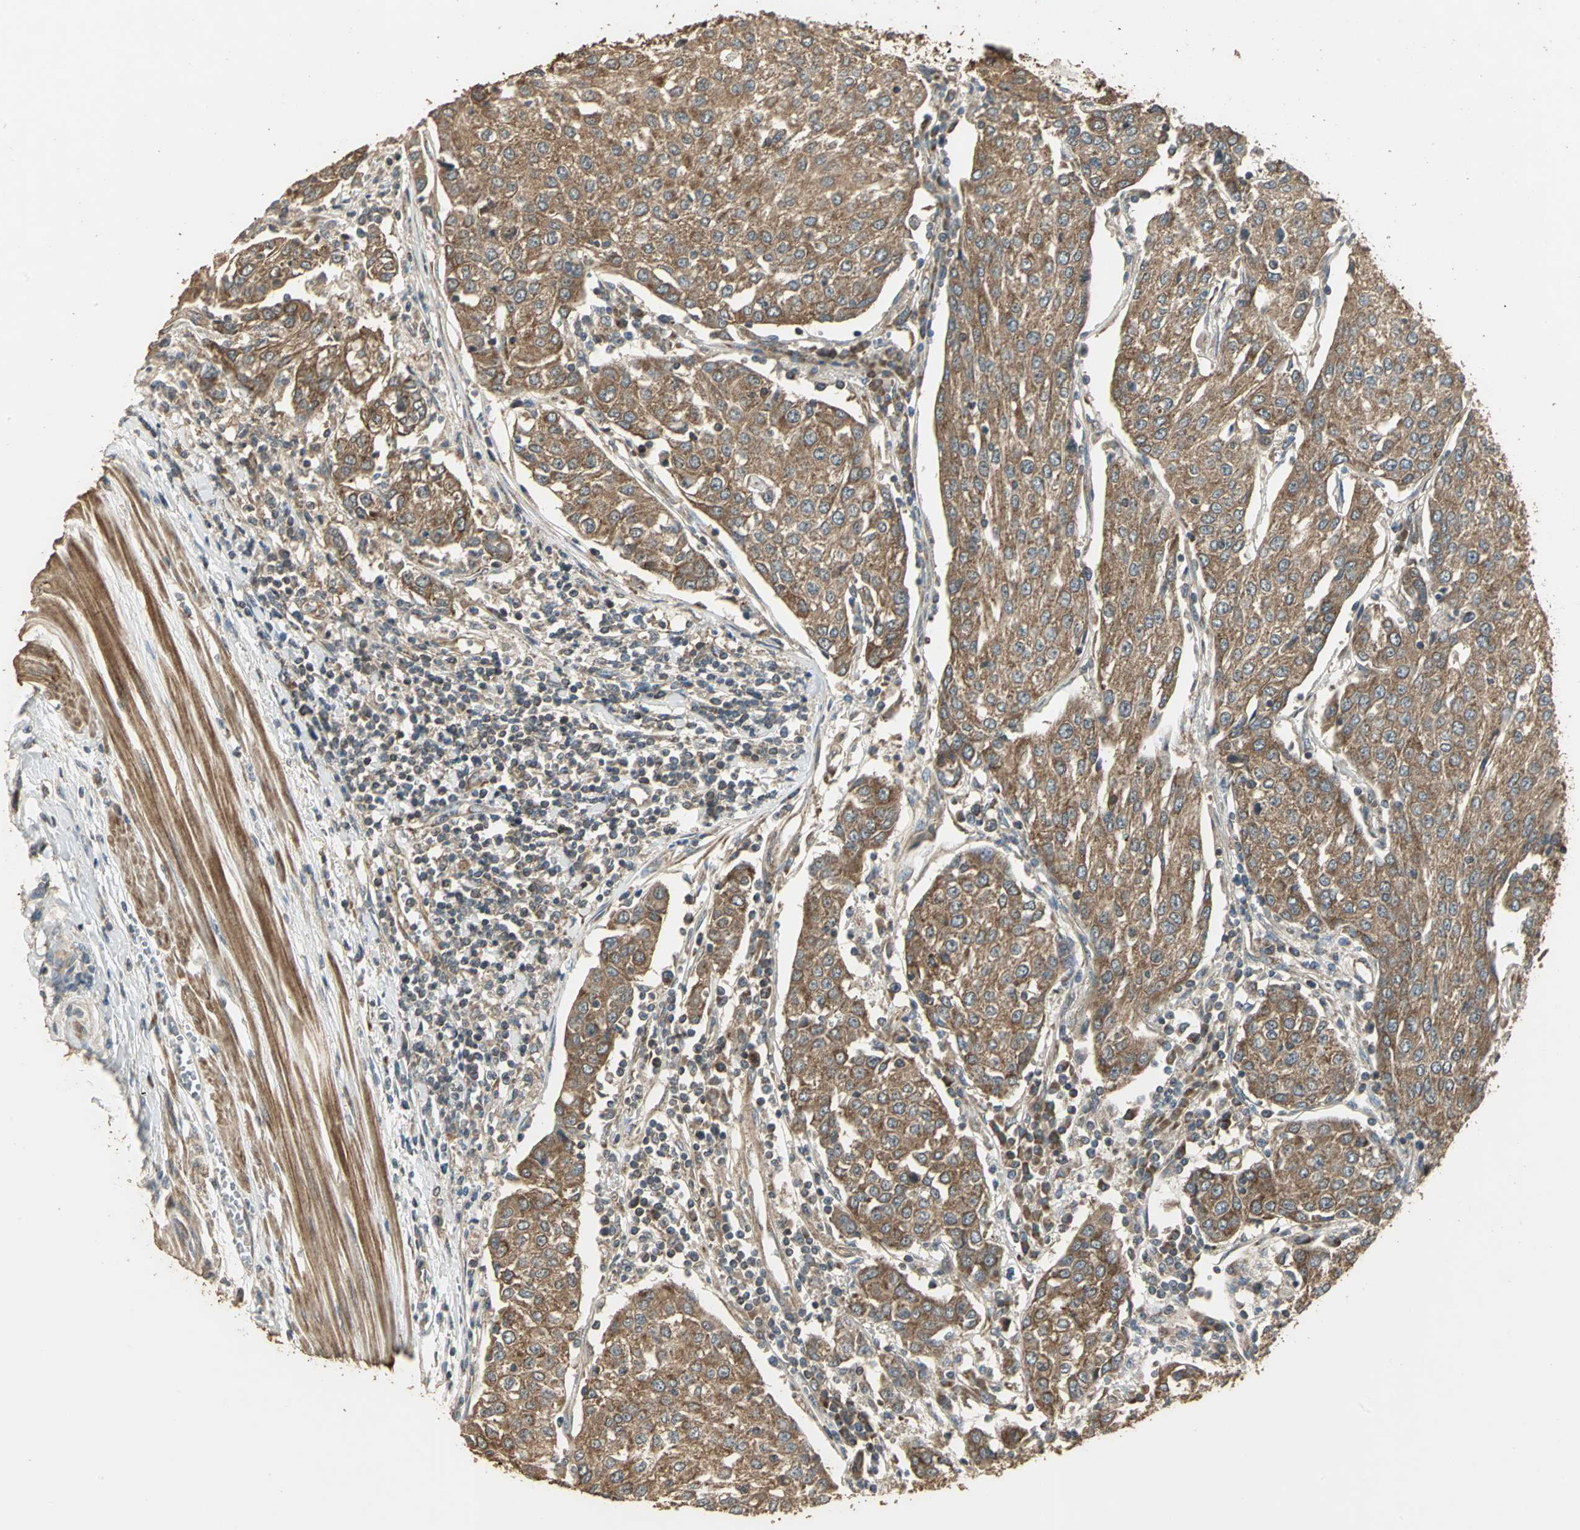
{"staining": {"intensity": "strong", "quantity": ">75%", "location": "cytoplasmic/membranous"}, "tissue": "urothelial cancer", "cell_type": "Tumor cells", "image_type": "cancer", "snomed": [{"axis": "morphology", "description": "Urothelial carcinoma, High grade"}, {"axis": "topography", "description": "Urinary bladder"}], "caption": "Strong cytoplasmic/membranous positivity is identified in about >75% of tumor cells in urothelial carcinoma (high-grade).", "gene": "KANK1", "patient": {"sex": "female", "age": 85}}